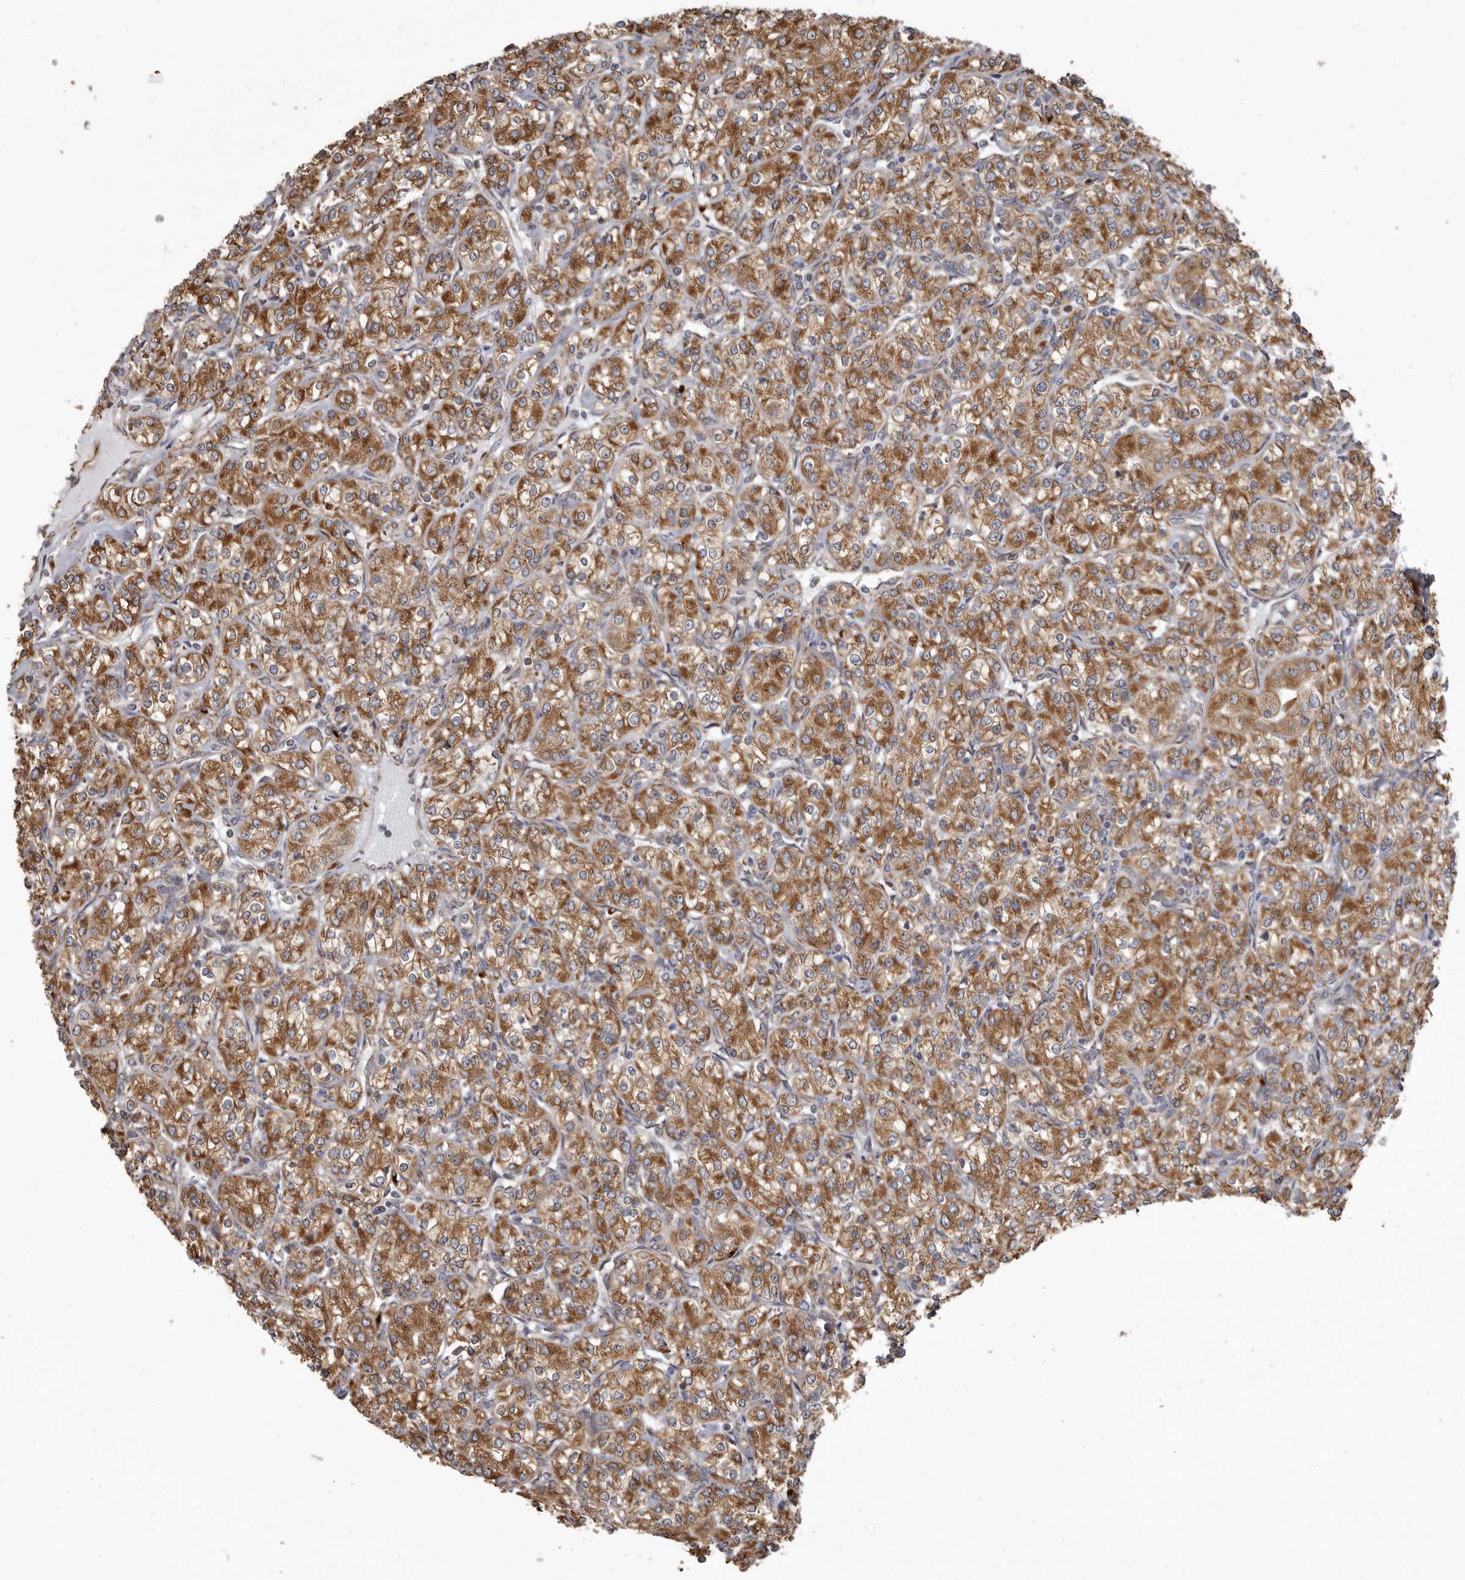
{"staining": {"intensity": "moderate", "quantity": ">75%", "location": "cytoplasmic/membranous"}, "tissue": "renal cancer", "cell_type": "Tumor cells", "image_type": "cancer", "snomed": [{"axis": "morphology", "description": "Adenocarcinoma, NOS"}, {"axis": "topography", "description": "Kidney"}], "caption": "A photomicrograph of renal cancer (adenocarcinoma) stained for a protein displays moderate cytoplasmic/membranous brown staining in tumor cells.", "gene": "CDK5RAP3", "patient": {"sex": "male", "age": 77}}